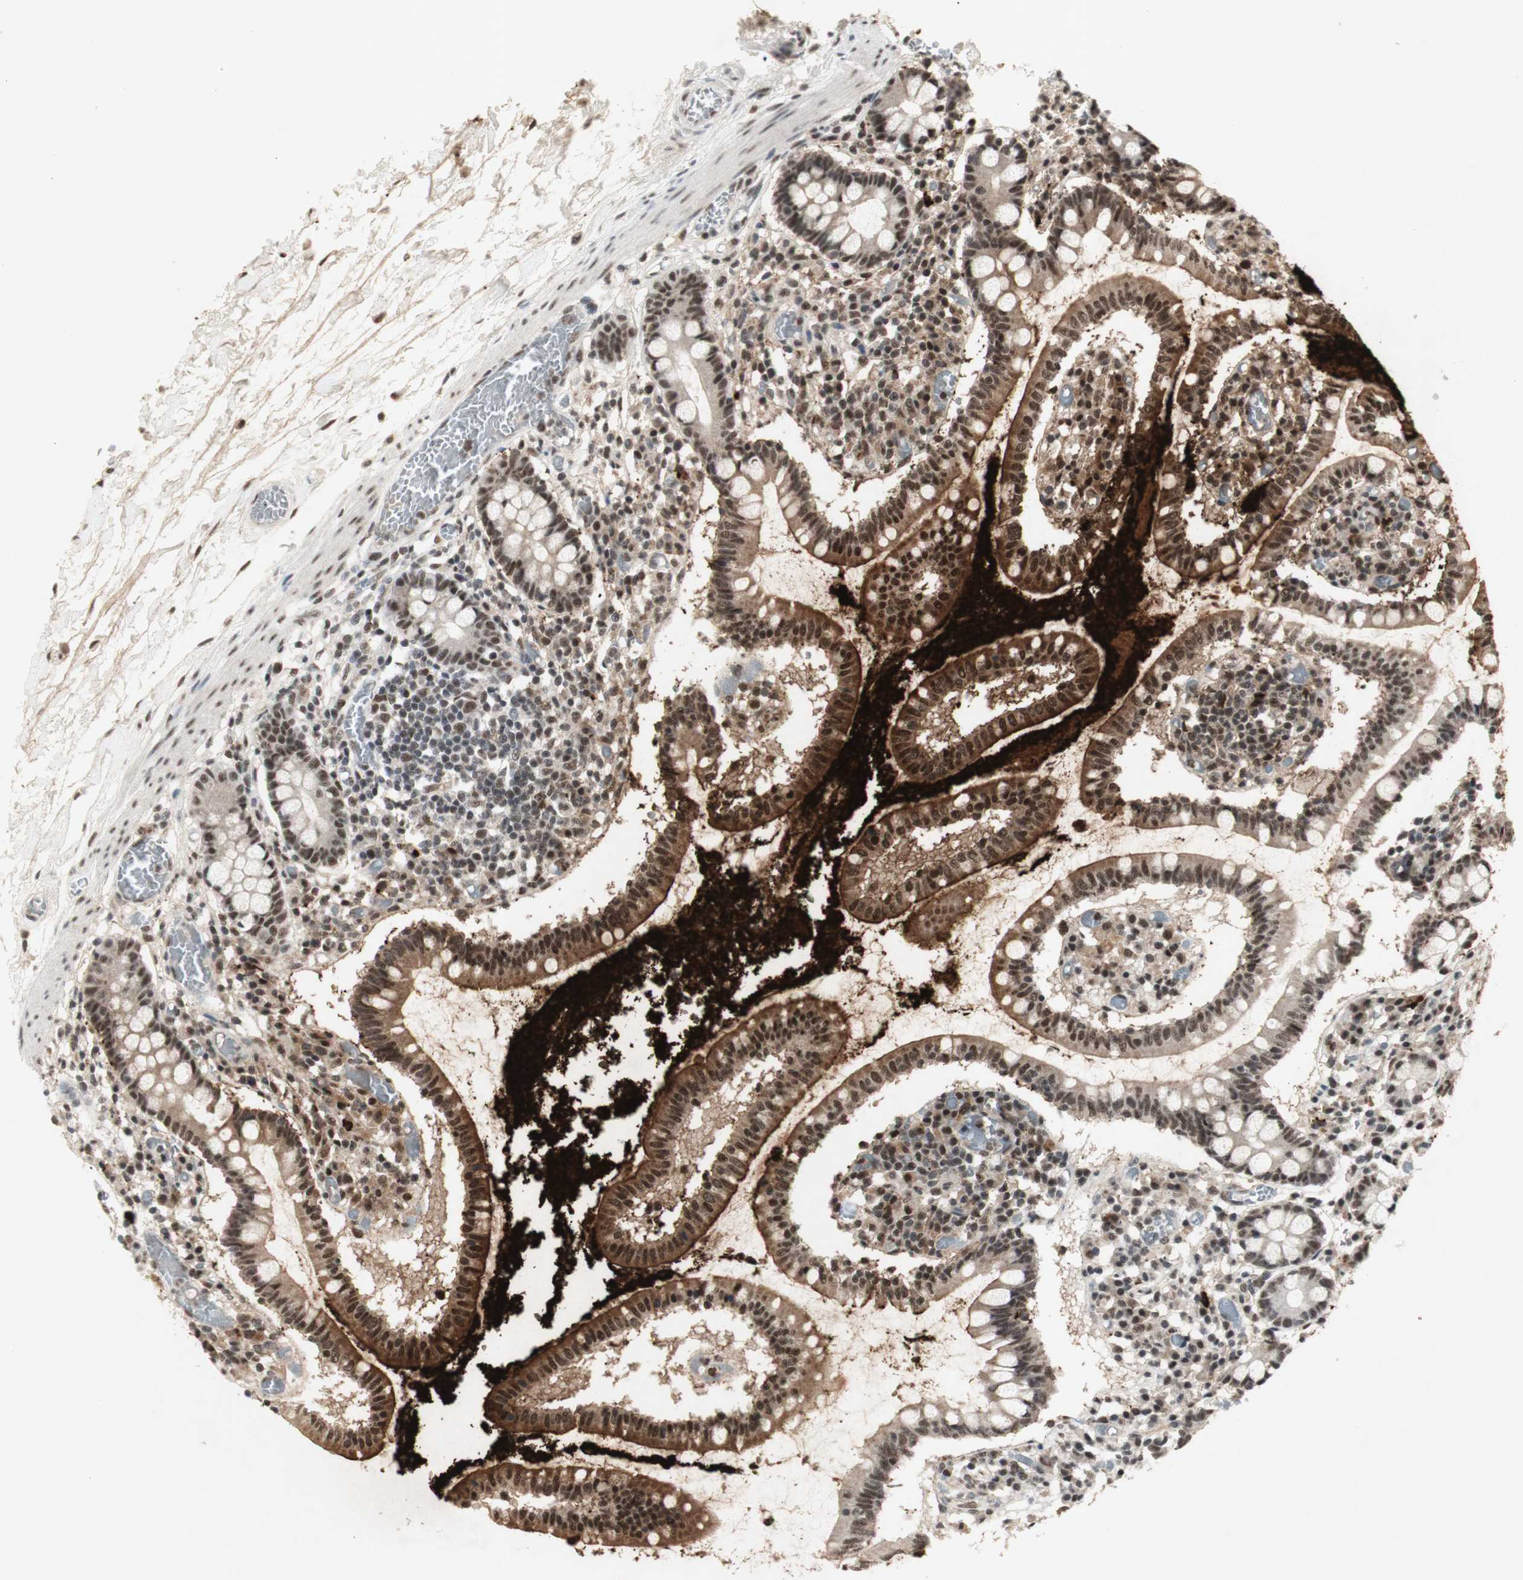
{"staining": {"intensity": "moderate", "quantity": ">75%", "location": "cytoplasmic/membranous,nuclear"}, "tissue": "small intestine", "cell_type": "Glandular cells", "image_type": "normal", "snomed": [{"axis": "morphology", "description": "Normal tissue, NOS"}, {"axis": "topography", "description": "Small intestine"}], "caption": "A micrograph of small intestine stained for a protein displays moderate cytoplasmic/membranous,nuclear brown staining in glandular cells. Using DAB (brown) and hematoxylin (blue) stains, captured at high magnification using brightfield microscopy.", "gene": "SNRPB", "patient": {"sex": "female", "age": 61}}